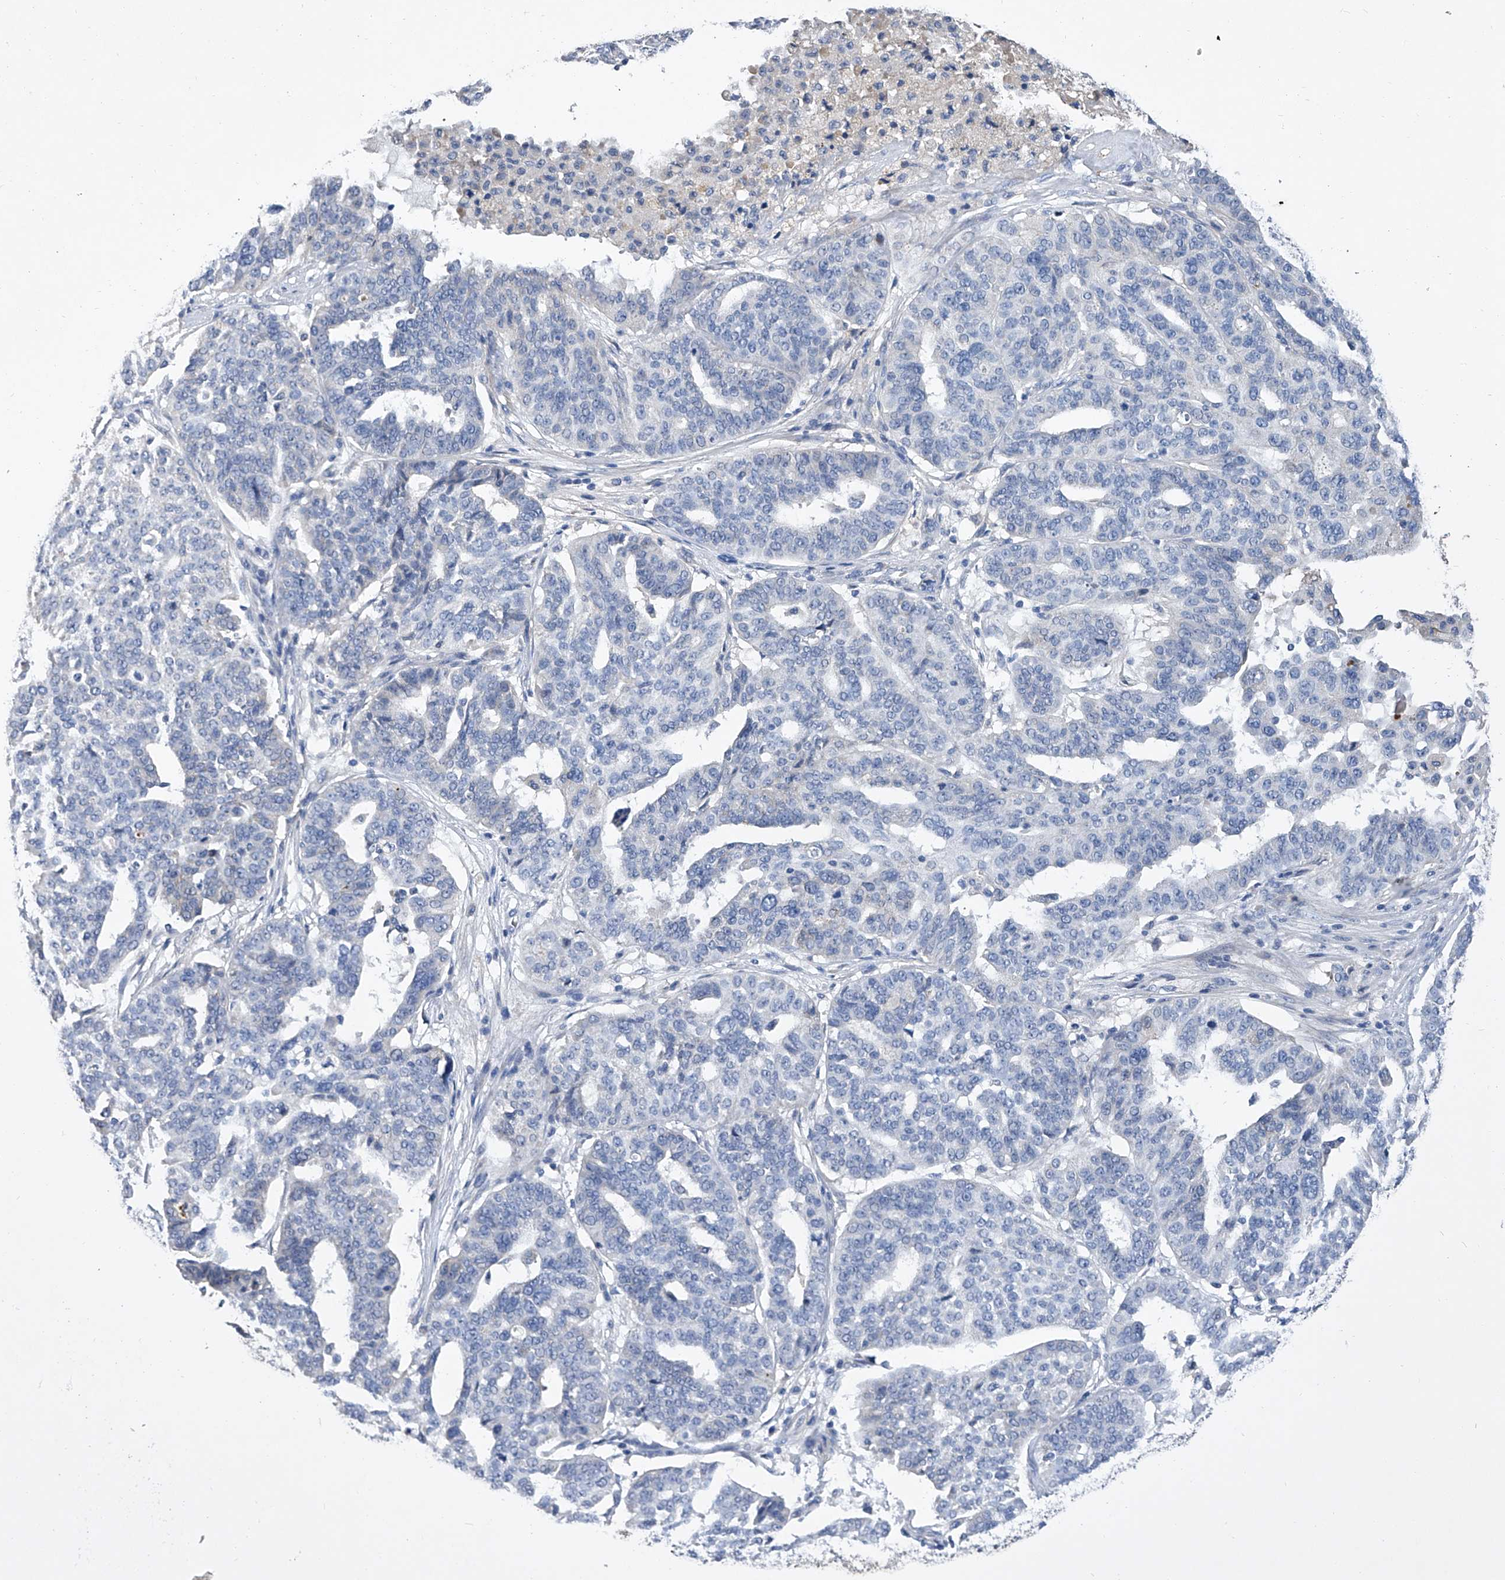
{"staining": {"intensity": "negative", "quantity": "none", "location": "none"}, "tissue": "ovarian cancer", "cell_type": "Tumor cells", "image_type": "cancer", "snomed": [{"axis": "morphology", "description": "Cystadenocarcinoma, serous, NOS"}, {"axis": "topography", "description": "Ovary"}], "caption": "Protein analysis of ovarian cancer (serous cystadenocarcinoma) reveals no significant expression in tumor cells.", "gene": "GPT", "patient": {"sex": "female", "age": 59}}